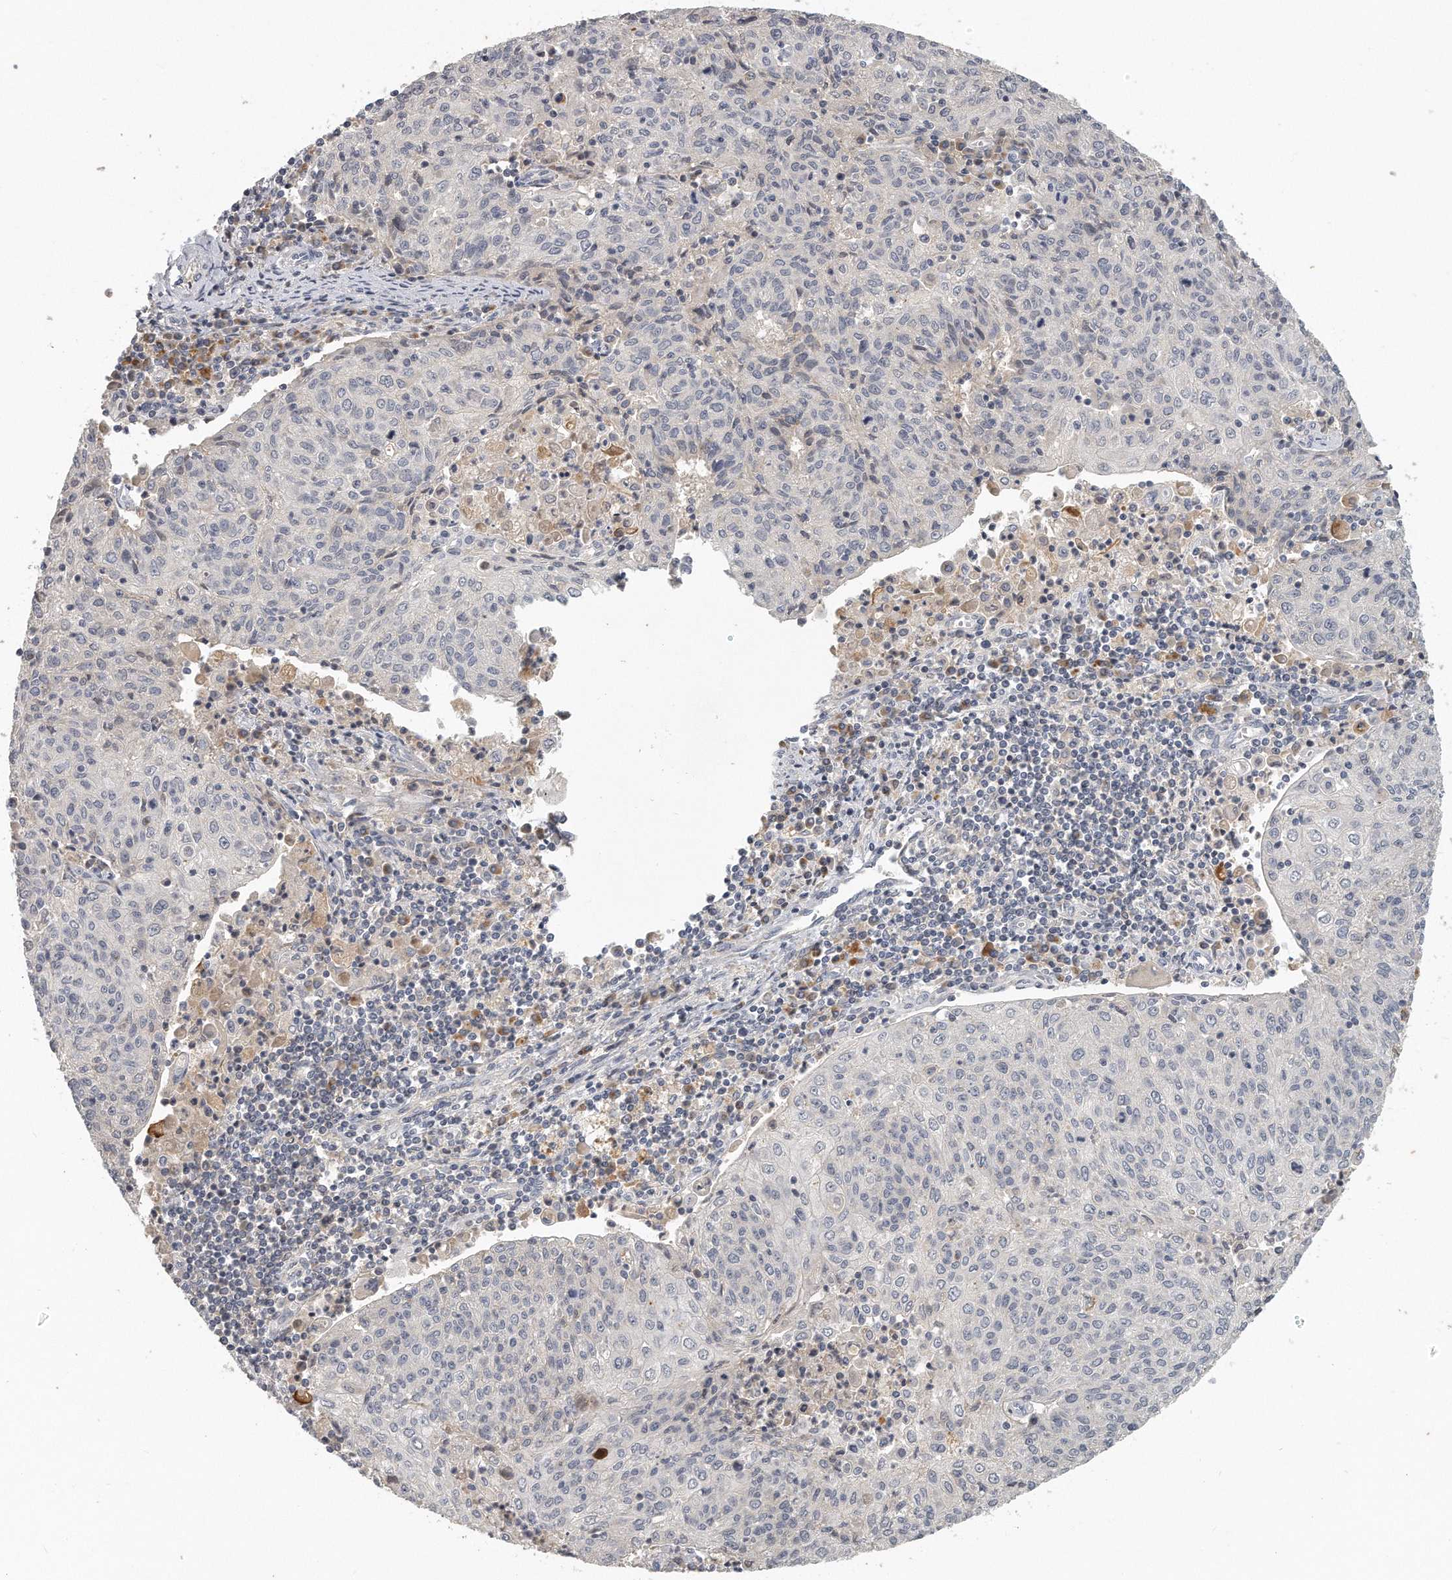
{"staining": {"intensity": "negative", "quantity": "none", "location": "none"}, "tissue": "cervical cancer", "cell_type": "Tumor cells", "image_type": "cancer", "snomed": [{"axis": "morphology", "description": "Squamous cell carcinoma, NOS"}, {"axis": "topography", "description": "Cervix"}], "caption": "Image shows no protein positivity in tumor cells of cervical cancer tissue.", "gene": "TRAPPC14", "patient": {"sex": "female", "age": 48}}